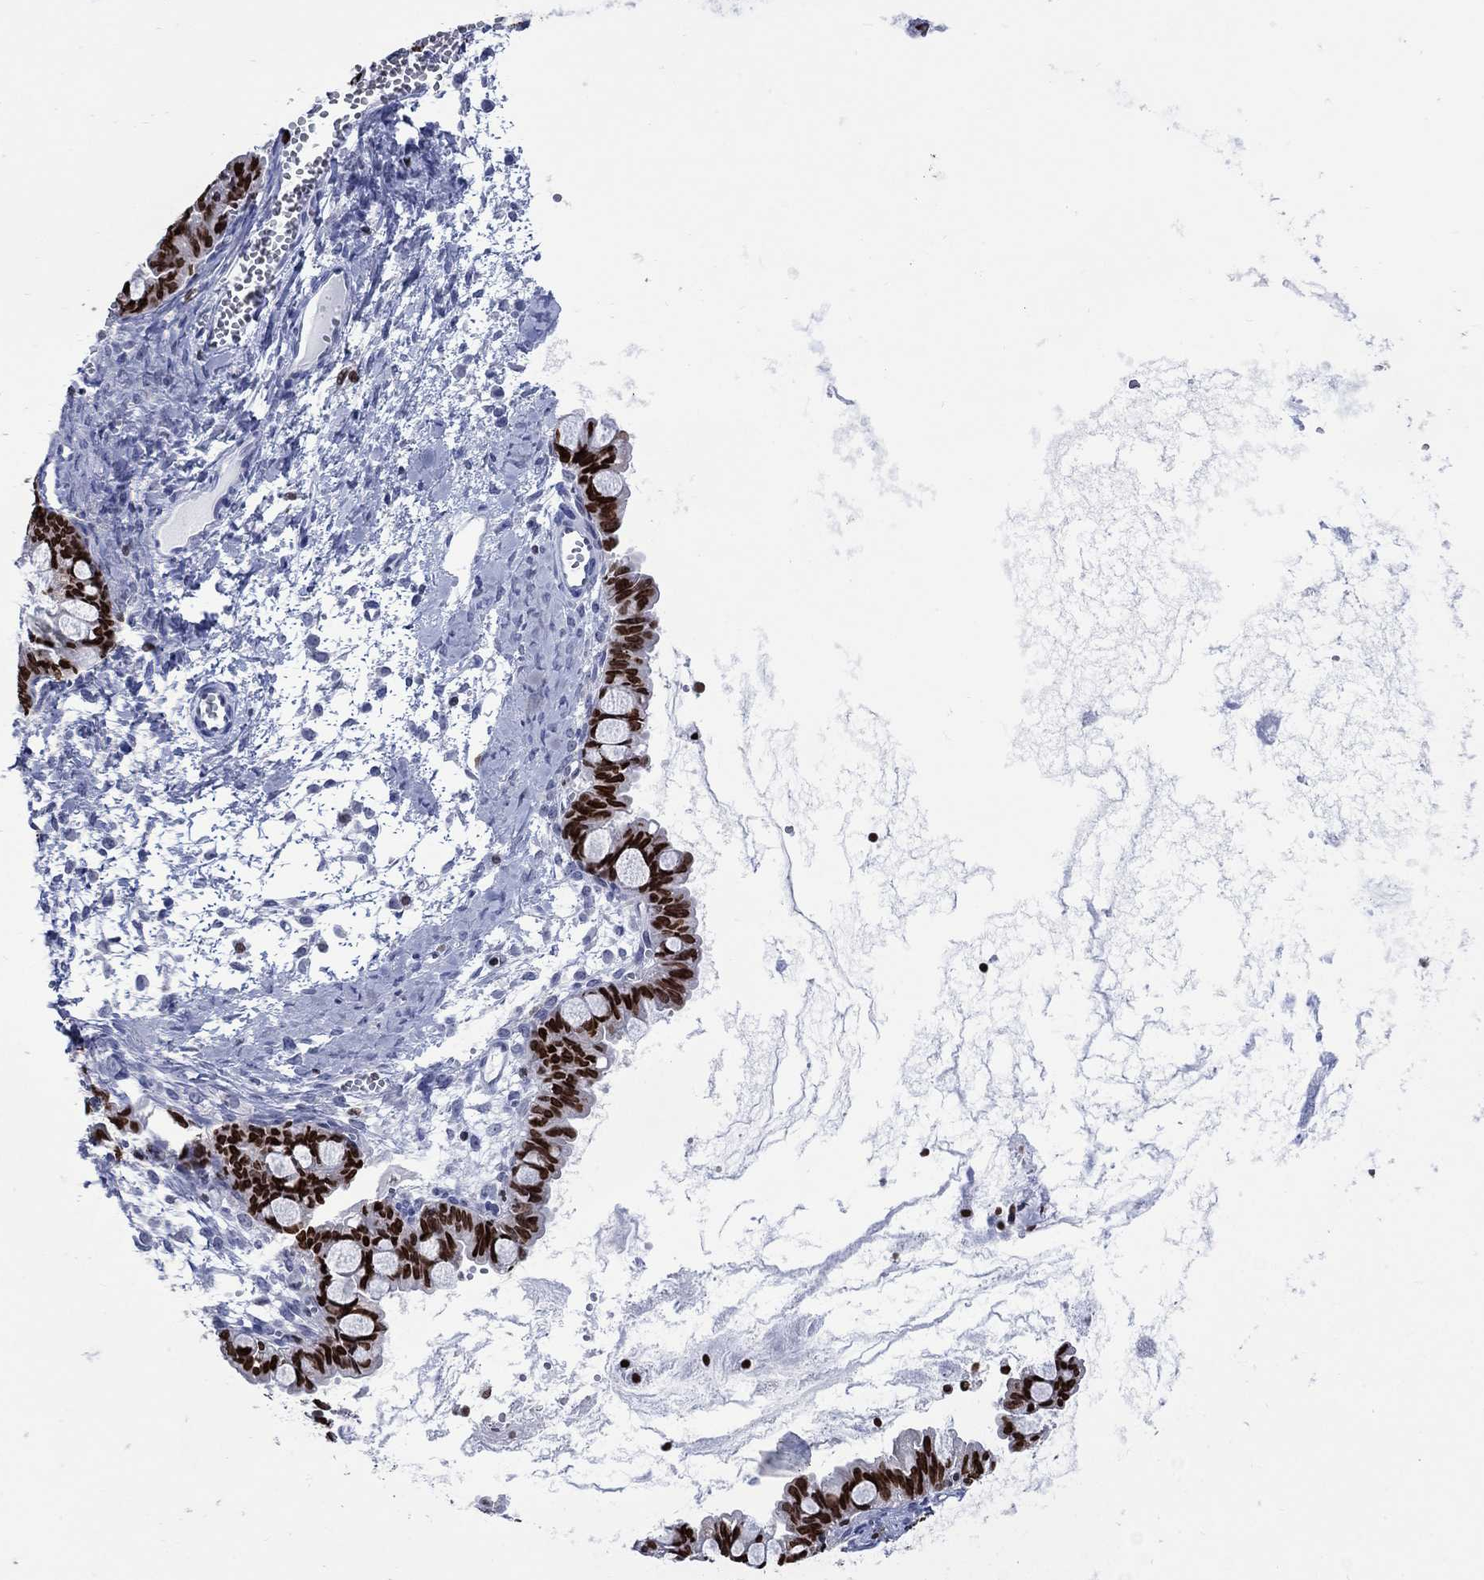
{"staining": {"intensity": "strong", "quantity": ">75%", "location": "nuclear"}, "tissue": "ovarian cancer", "cell_type": "Tumor cells", "image_type": "cancer", "snomed": [{"axis": "morphology", "description": "Cystadenocarcinoma, mucinous, NOS"}, {"axis": "topography", "description": "Ovary"}], "caption": "An image of ovarian cancer (mucinous cystadenocarcinoma) stained for a protein reveals strong nuclear brown staining in tumor cells. Immunohistochemistry (ihc) stains the protein in brown and the nuclei are stained blue.", "gene": "HMGA1", "patient": {"sex": "female", "age": 63}}